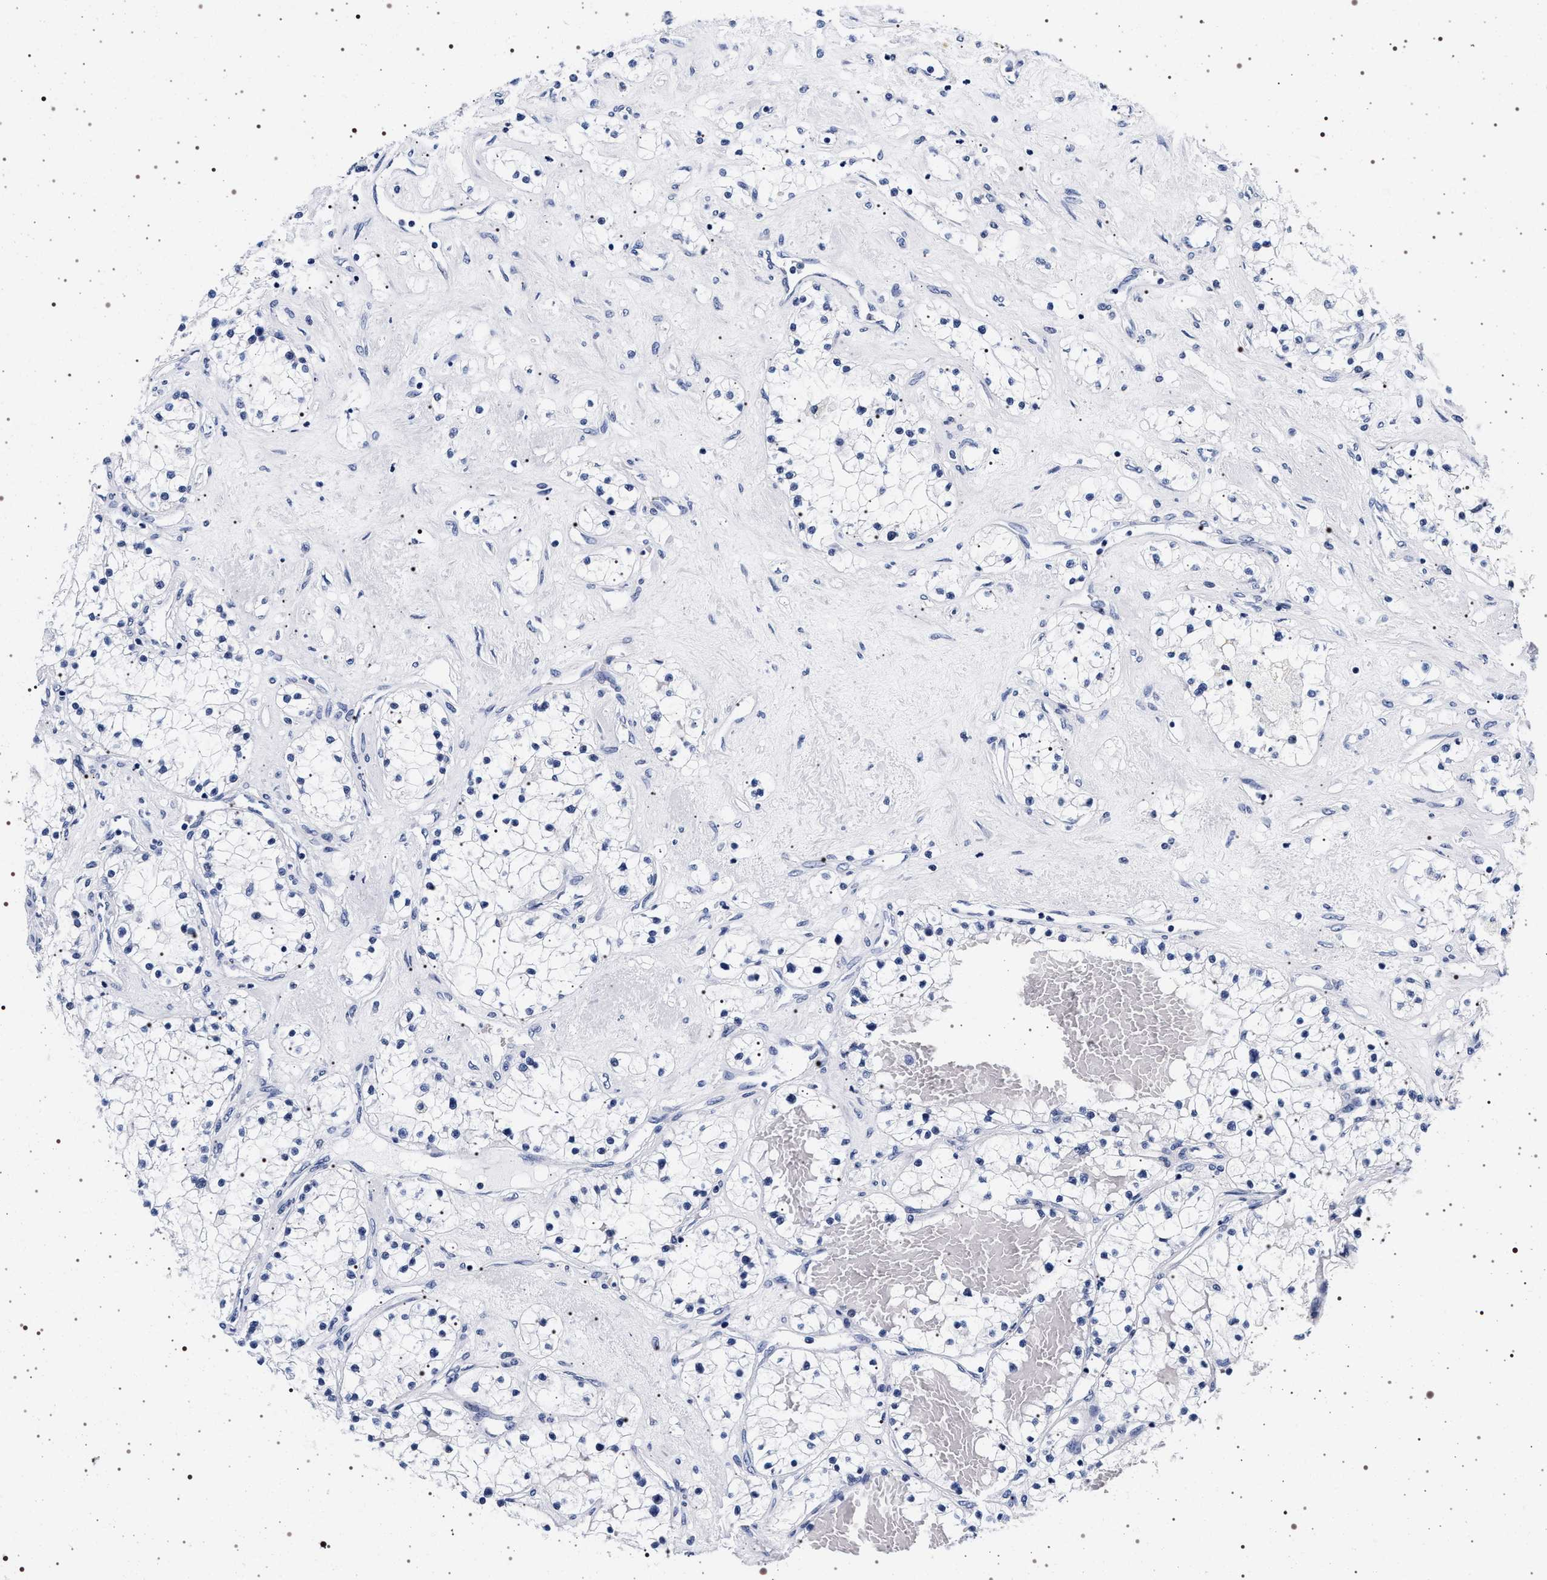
{"staining": {"intensity": "negative", "quantity": "none", "location": "none"}, "tissue": "renal cancer", "cell_type": "Tumor cells", "image_type": "cancer", "snomed": [{"axis": "morphology", "description": "Adenocarcinoma, NOS"}, {"axis": "topography", "description": "Kidney"}], "caption": "Tumor cells are negative for protein expression in human renal cancer. (DAB immunohistochemistry with hematoxylin counter stain).", "gene": "SYN1", "patient": {"sex": "male", "age": 68}}